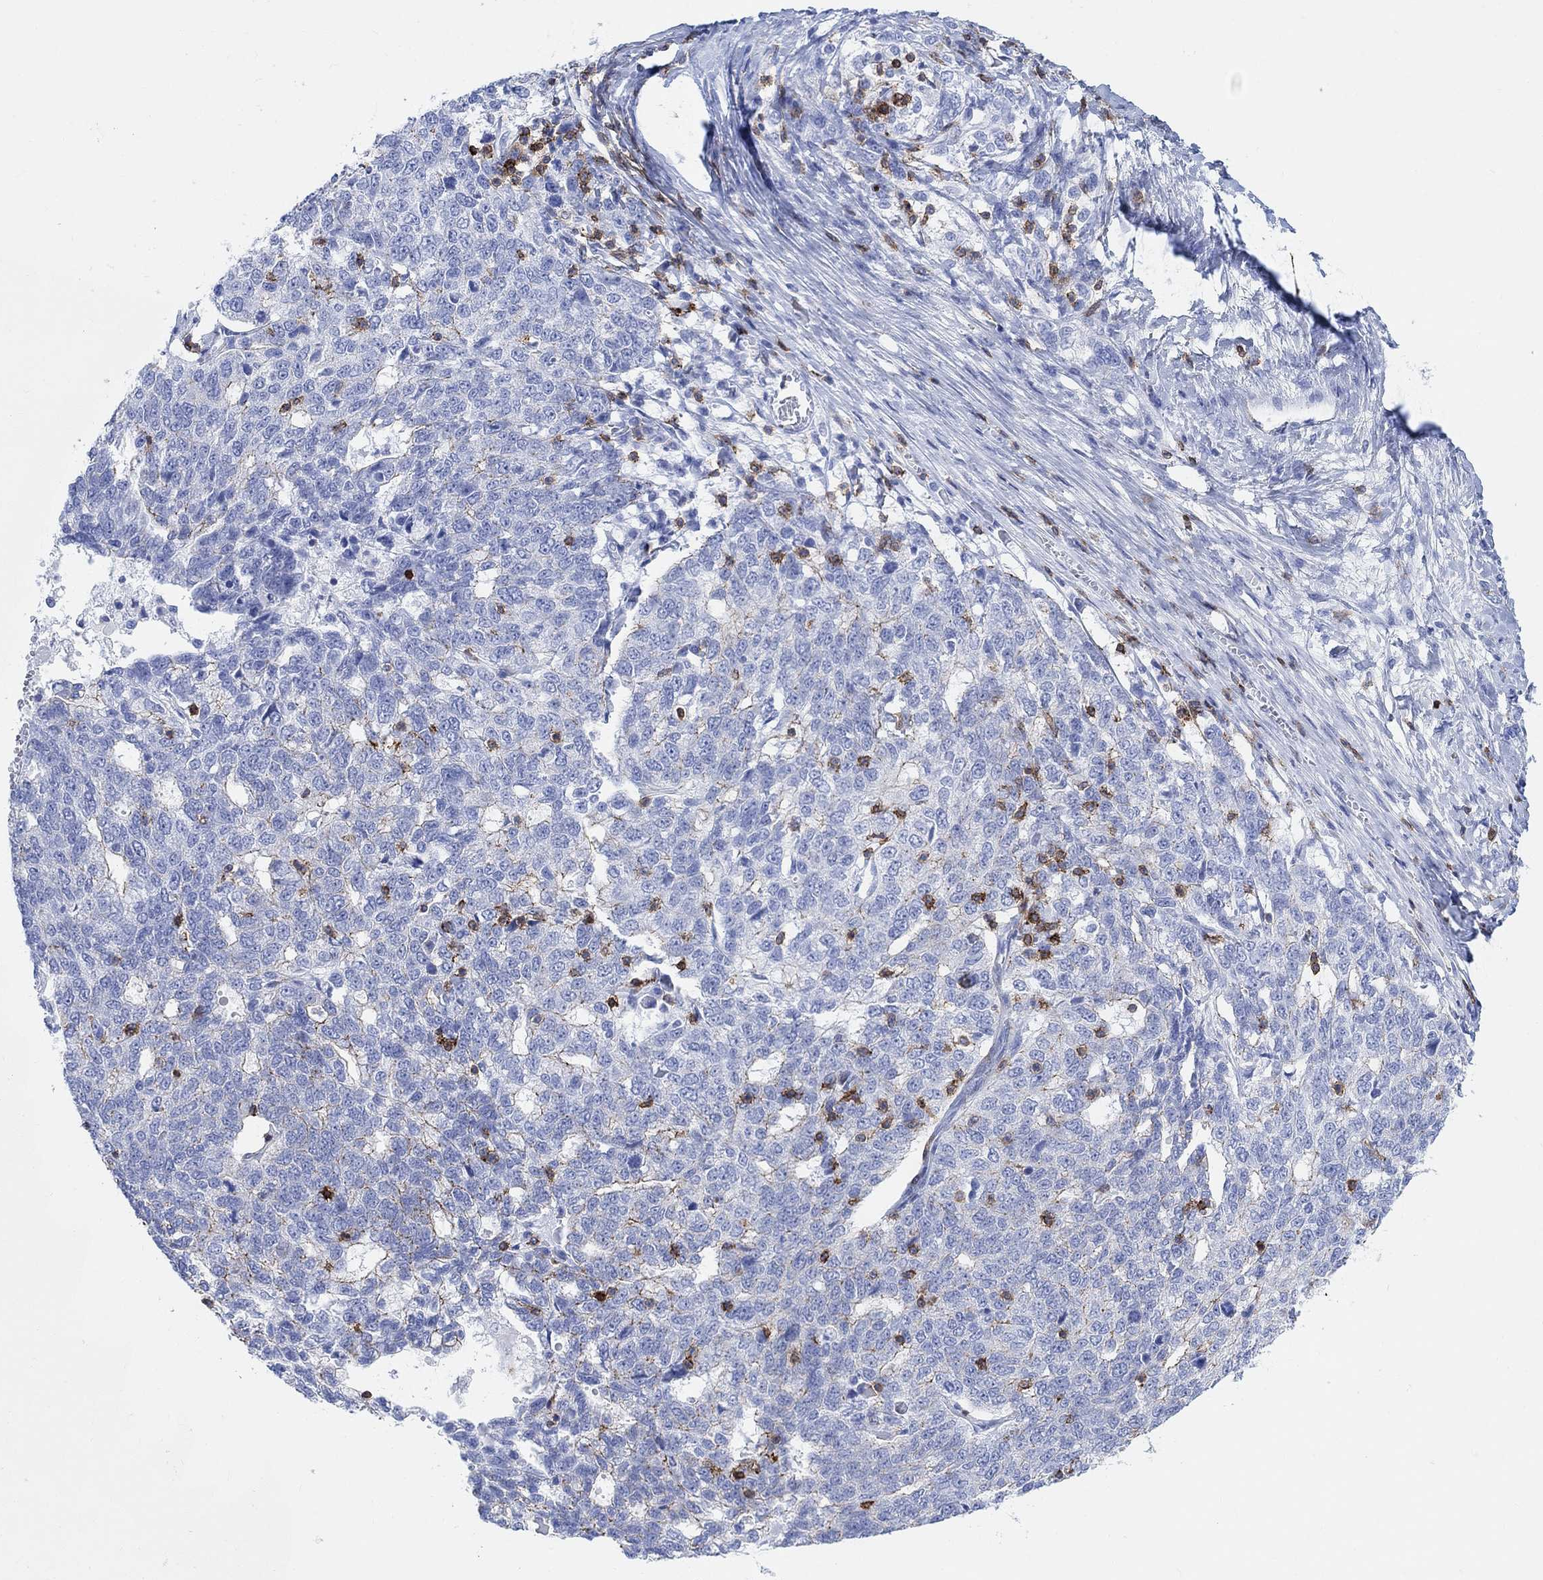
{"staining": {"intensity": "negative", "quantity": "none", "location": "none"}, "tissue": "ovarian cancer", "cell_type": "Tumor cells", "image_type": "cancer", "snomed": [{"axis": "morphology", "description": "Cystadenocarcinoma, serous, NOS"}, {"axis": "topography", "description": "Ovary"}], "caption": "Photomicrograph shows no protein staining in tumor cells of ovarian cancer tissue.", "gene": "GPR65", "patient": {"sex": "female", "age": 71}}